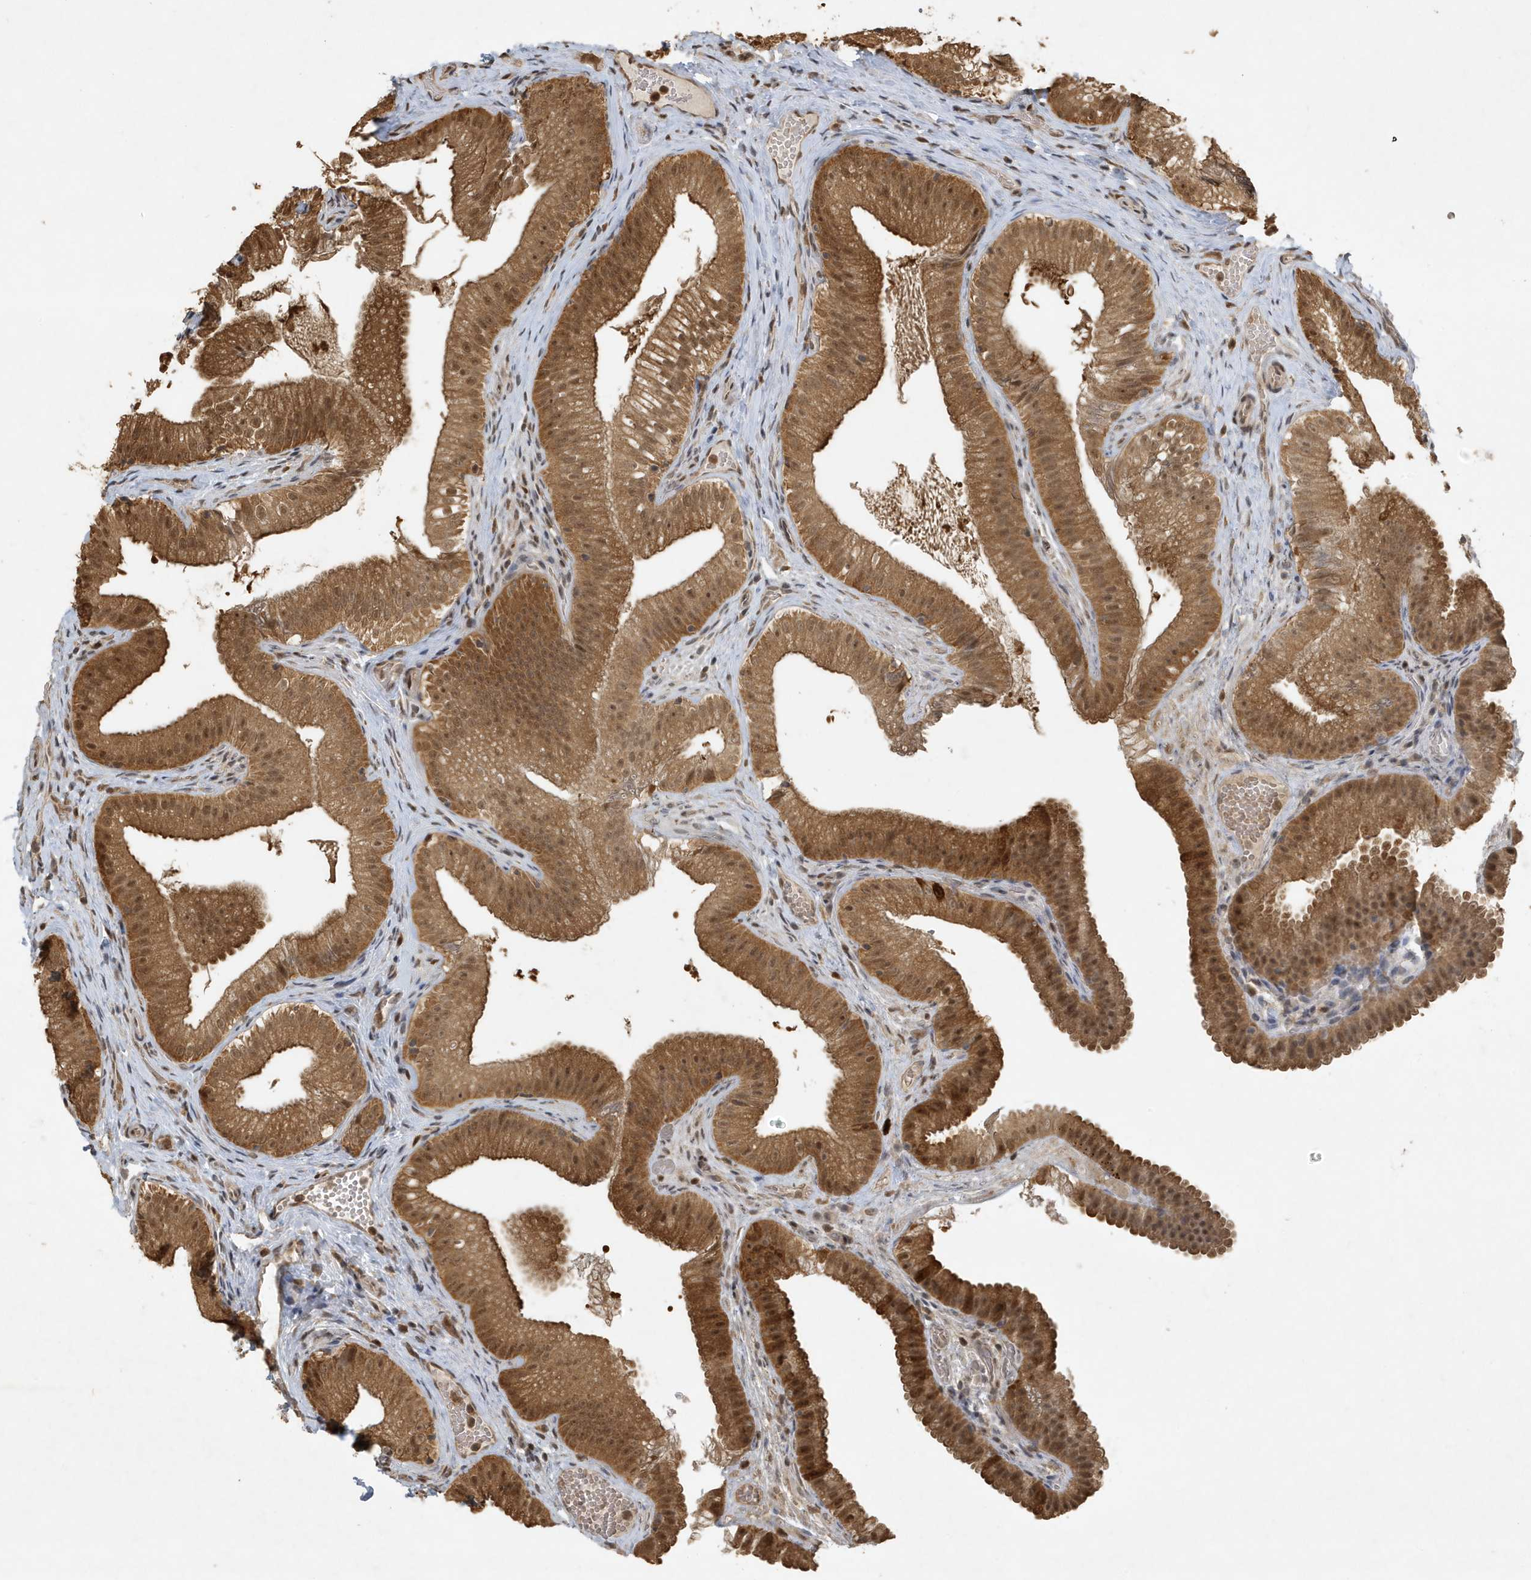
{"staining": {"intensity": "strong", "quantity": ">75%", "location": "cytoplasmic/membranous,nuclear"}, "tissue": "gallbladder", "cell_type": "Glandular cells", "image_type": "normal", "snomed": [{"axis": "morphology", "description": "Normal tissue, NOS"}, {"axis": "topography", "description": "Gallbladder"}], "caption": "An image of gallbladder stained for a protein demonstrates strong cytoplasmic/membranous,nuclear brown staining in glandular cells.", "gene": "HSPA1A", "patient": {"sex": "female", "age": 30}}